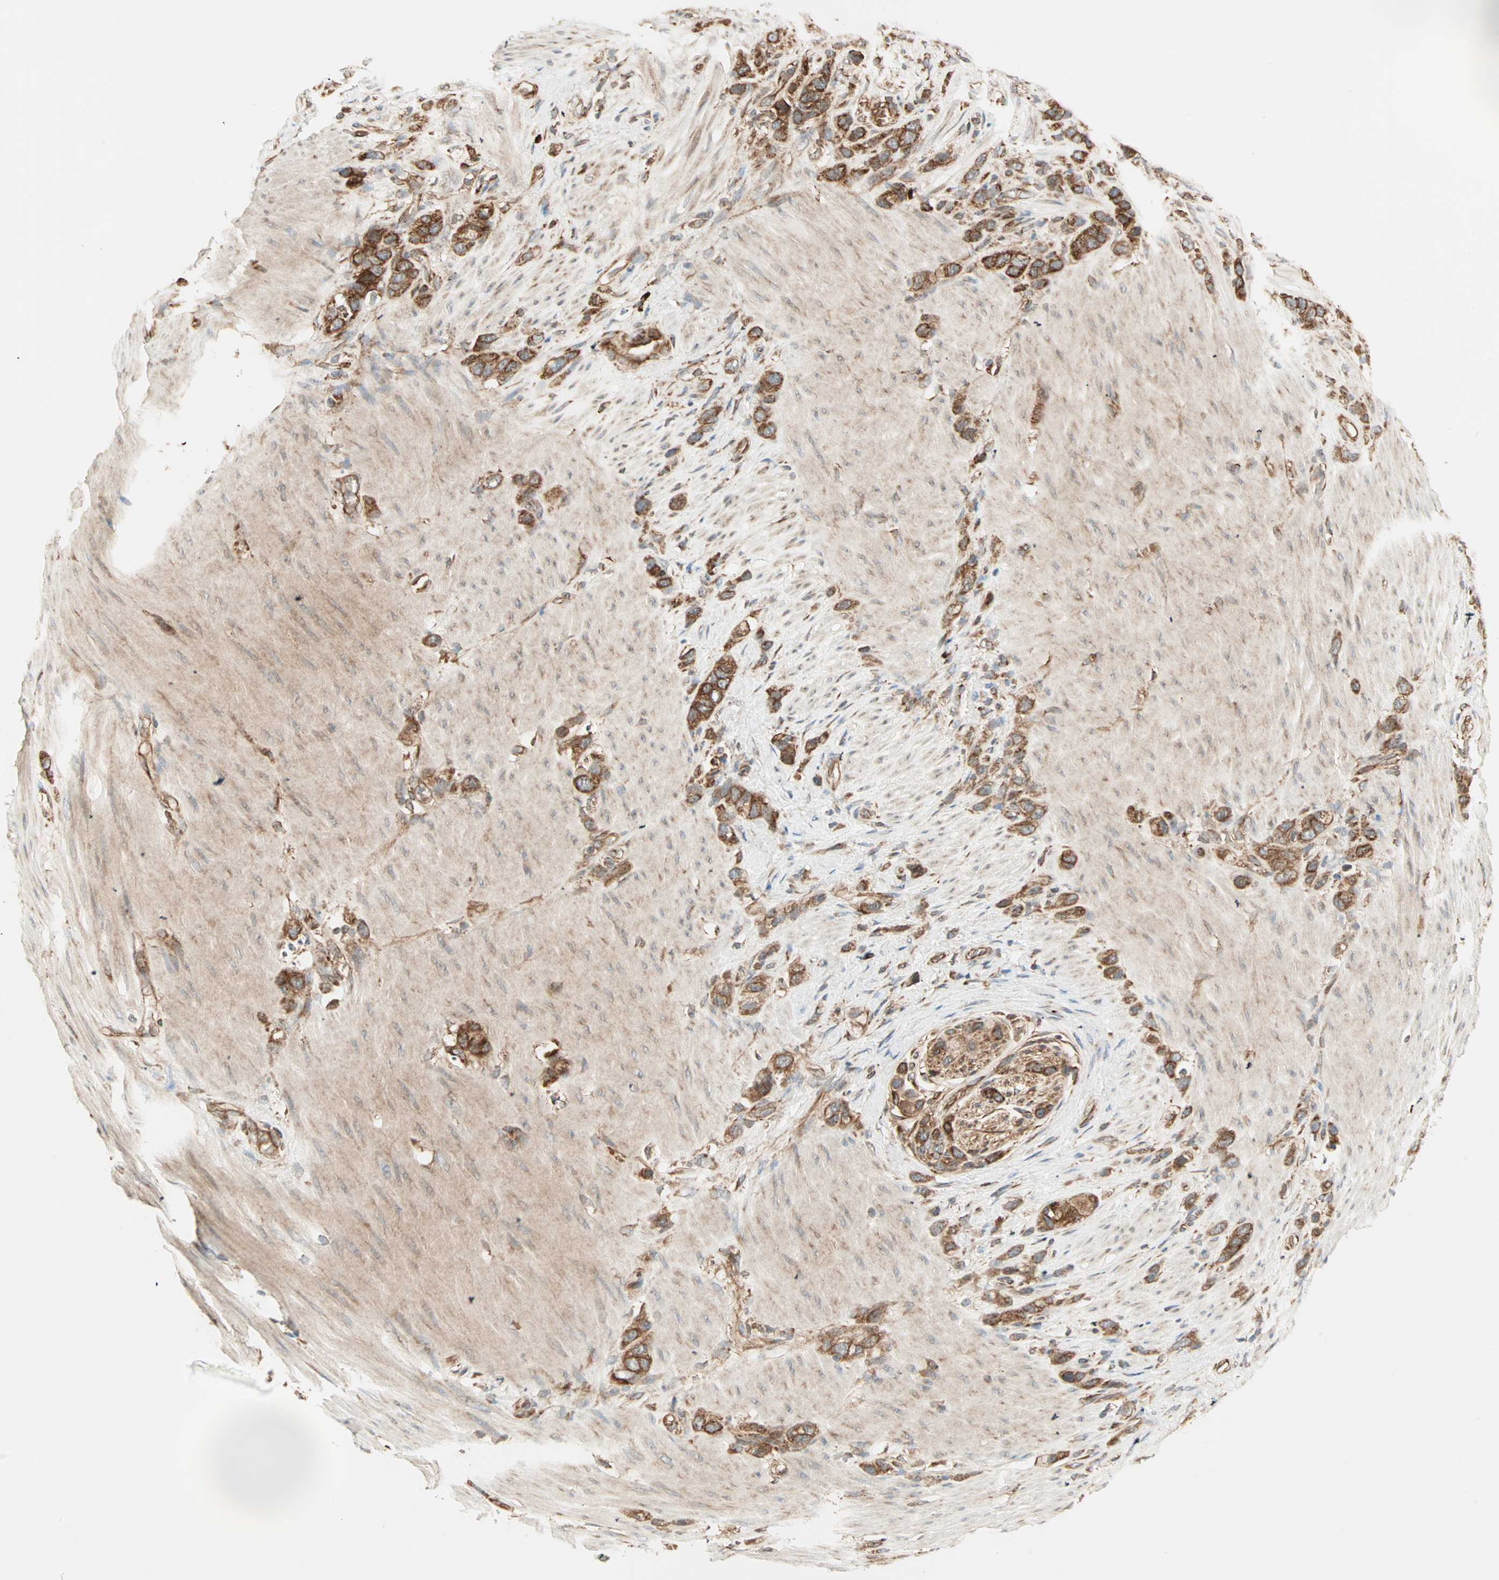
{"staining": {"intensity": "strong", "quantity": ">75%", "location": "cytoplasmic/membranous"}, "tissue": "stomach cancer", "cell_type": "Tumor cells", "image_type": "cancer", "snomed": [{"axis": "morphology", "description": "Normal tissue, NOS"}, {"axis": "morphology", "description": "Adenocarcinoma, NOS"}, {"axis": "morphology", "description": "Adenocarcinoma, High grade"}, {"axis": "topography", "description": "Stomach, upper"}, {"axis": "topography", "description": "Stomach"}], "caption": "Stomach cancer (adenocarcinoma) stained for a protein demonstrates strong cytoplasmic/membranous positivity in tumor cells. (DAB (3,3'-diaminobenzidine) = brown stain, brightfield microscopy at high magnification).", "gene": "P4HA1", "patient": {"sex": "female", "age": 65}}